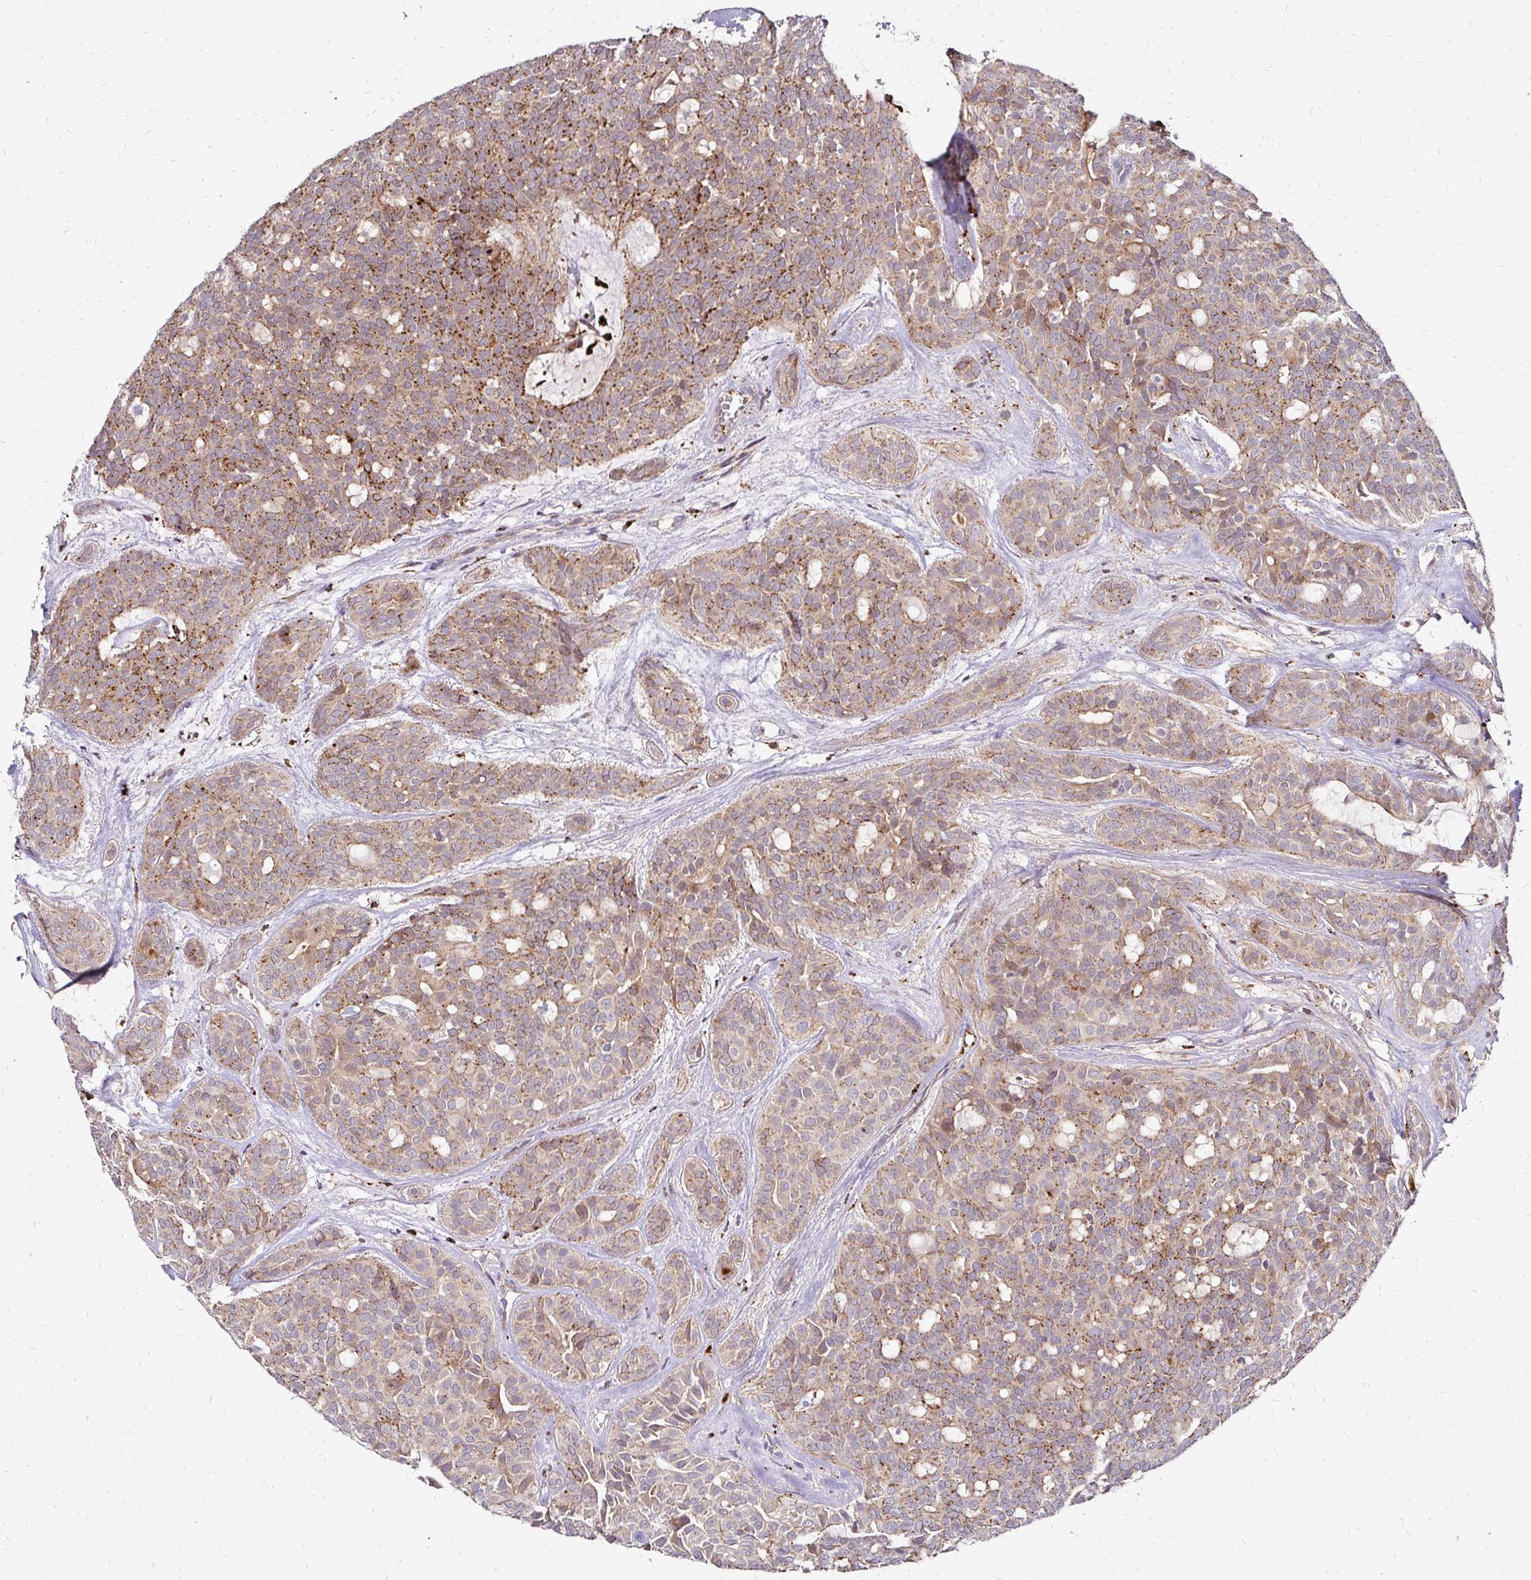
{"staining": {"intensity": "moderate", "quantity": "25%-75%", "location": "cytoplasmic/membranous"}, "tissue": "head and neck cancer", "cell_type": "Tumor cells", "image_type": "cancer", "snomed": [{"axis": "morphology", "description": "Adenocarcinoma, NOS"}, {"axis": "topography", "description": "Head-Neck"}], "caption": "Protein expression analysis of human head and neck adenocarcinoma reveals moderate cytoplasmic/membranous expression in about 25%-75% of tumor cells.", "gene": "IDUA", "patient": {"sex": "male", "age": 66}}